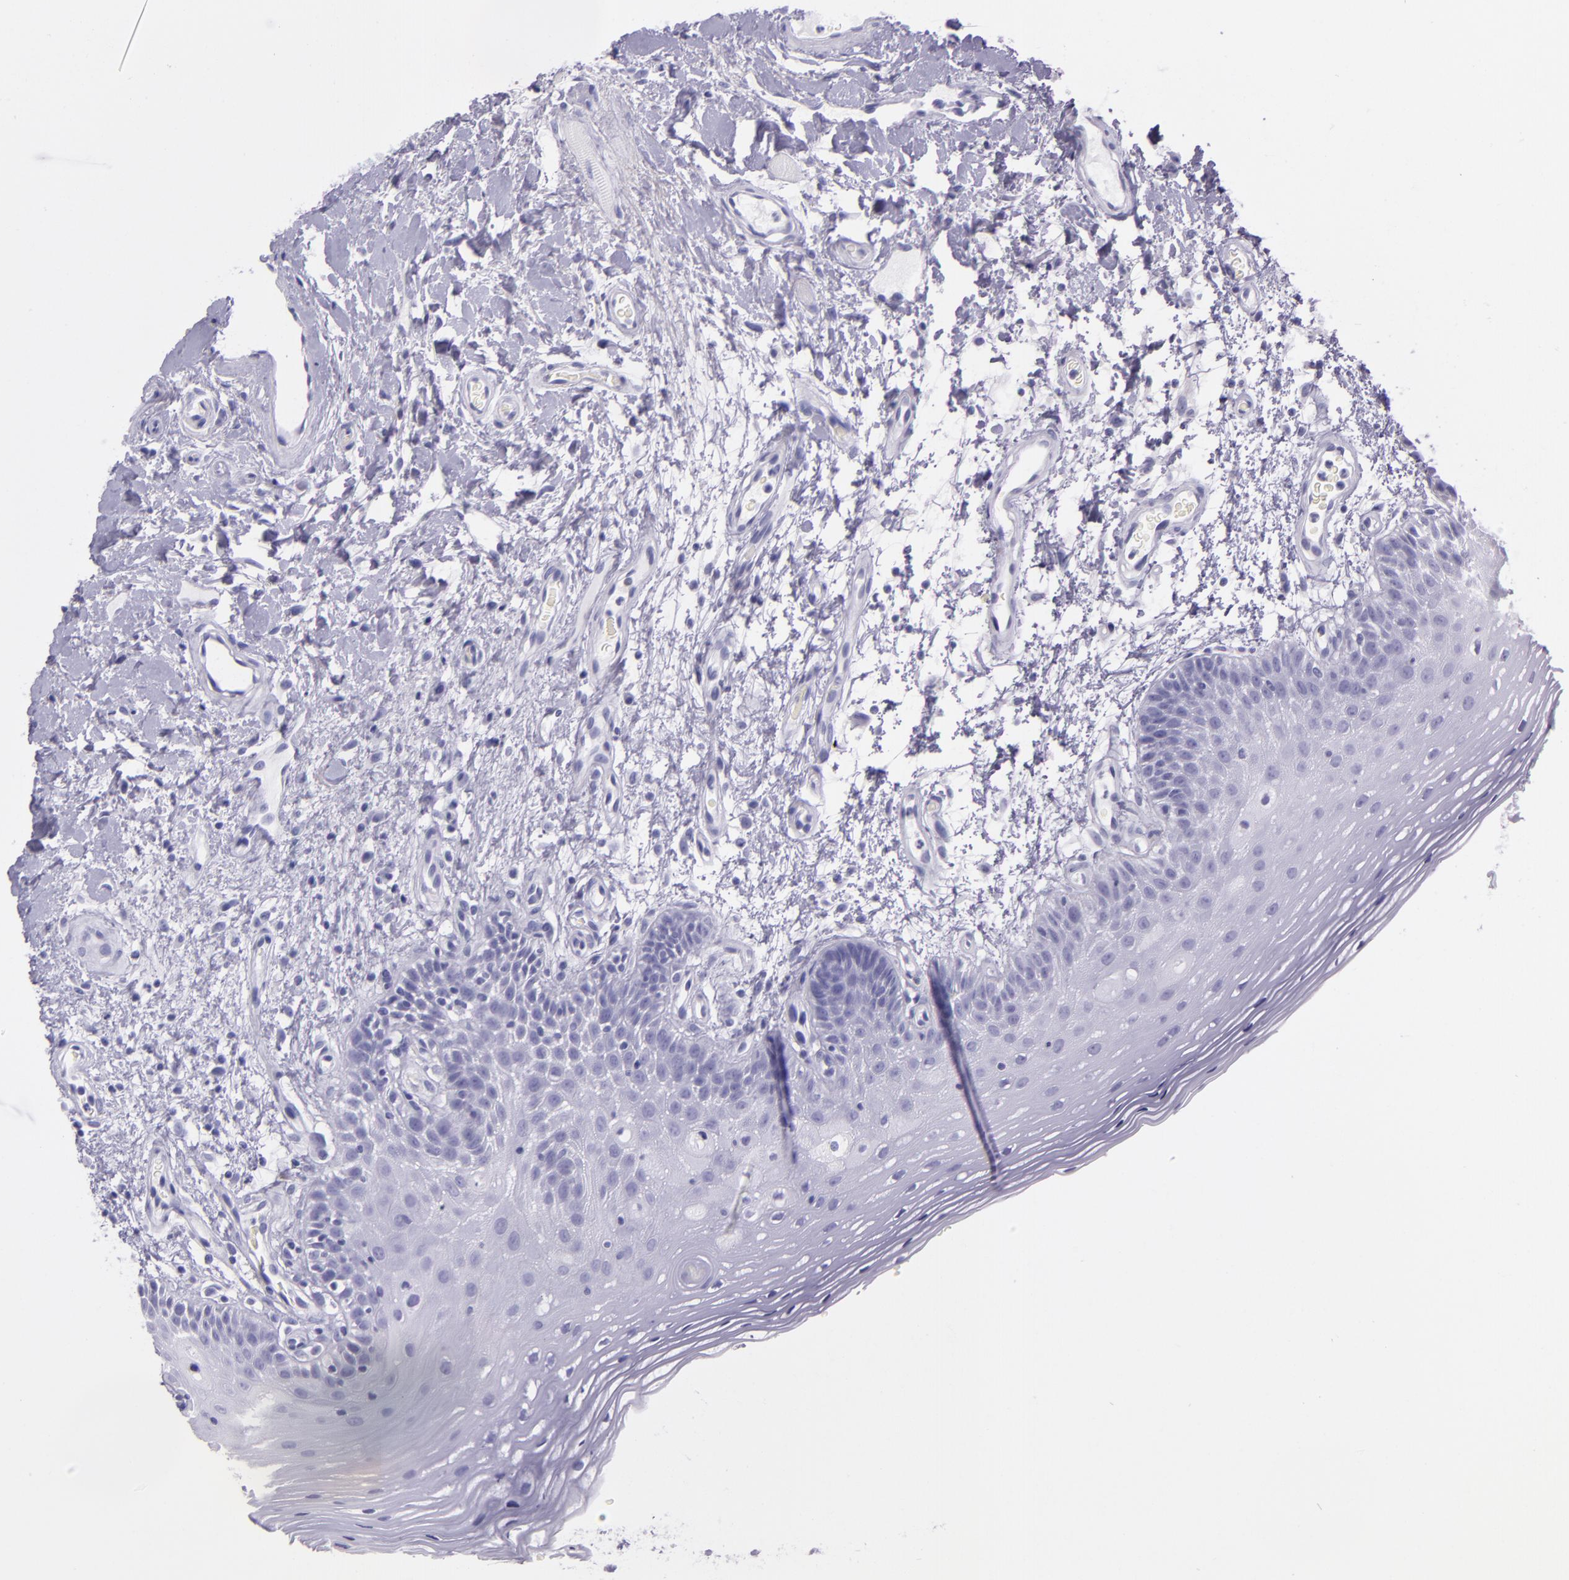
{"staining": {"intensity": "negative", "quantity": "none", "location": "none"}, "tissue": "oral mucosa", "cell_type": "Squamous epithelial cells", "image_type": "normal", "snomed": [{"axis": "morphology", "description": "Normal tissue, NOS"}, {"axis": "morphology", "description": "Squamous cell carcinoma, NOS"}, {"axis": "topography", "description": "Skeletal muscle"}, {"axis": "topography", "description": "Oral tissue"}, {"axis": "topography", "description": "Head-Neck"}], "caption": "A high-resolution photomicrograph shows immunohistochemistry (IHC) staining of benign oral mucosa, which displays no significant staining in squamous epithelial cells. Brightfield microscopy of immunohistochemistry stained with DAB (brown) and hematoxylin (blue), captured at high magnification.", "gene": "ARMH4", "patient": {"sex": "male", "age": 71}}